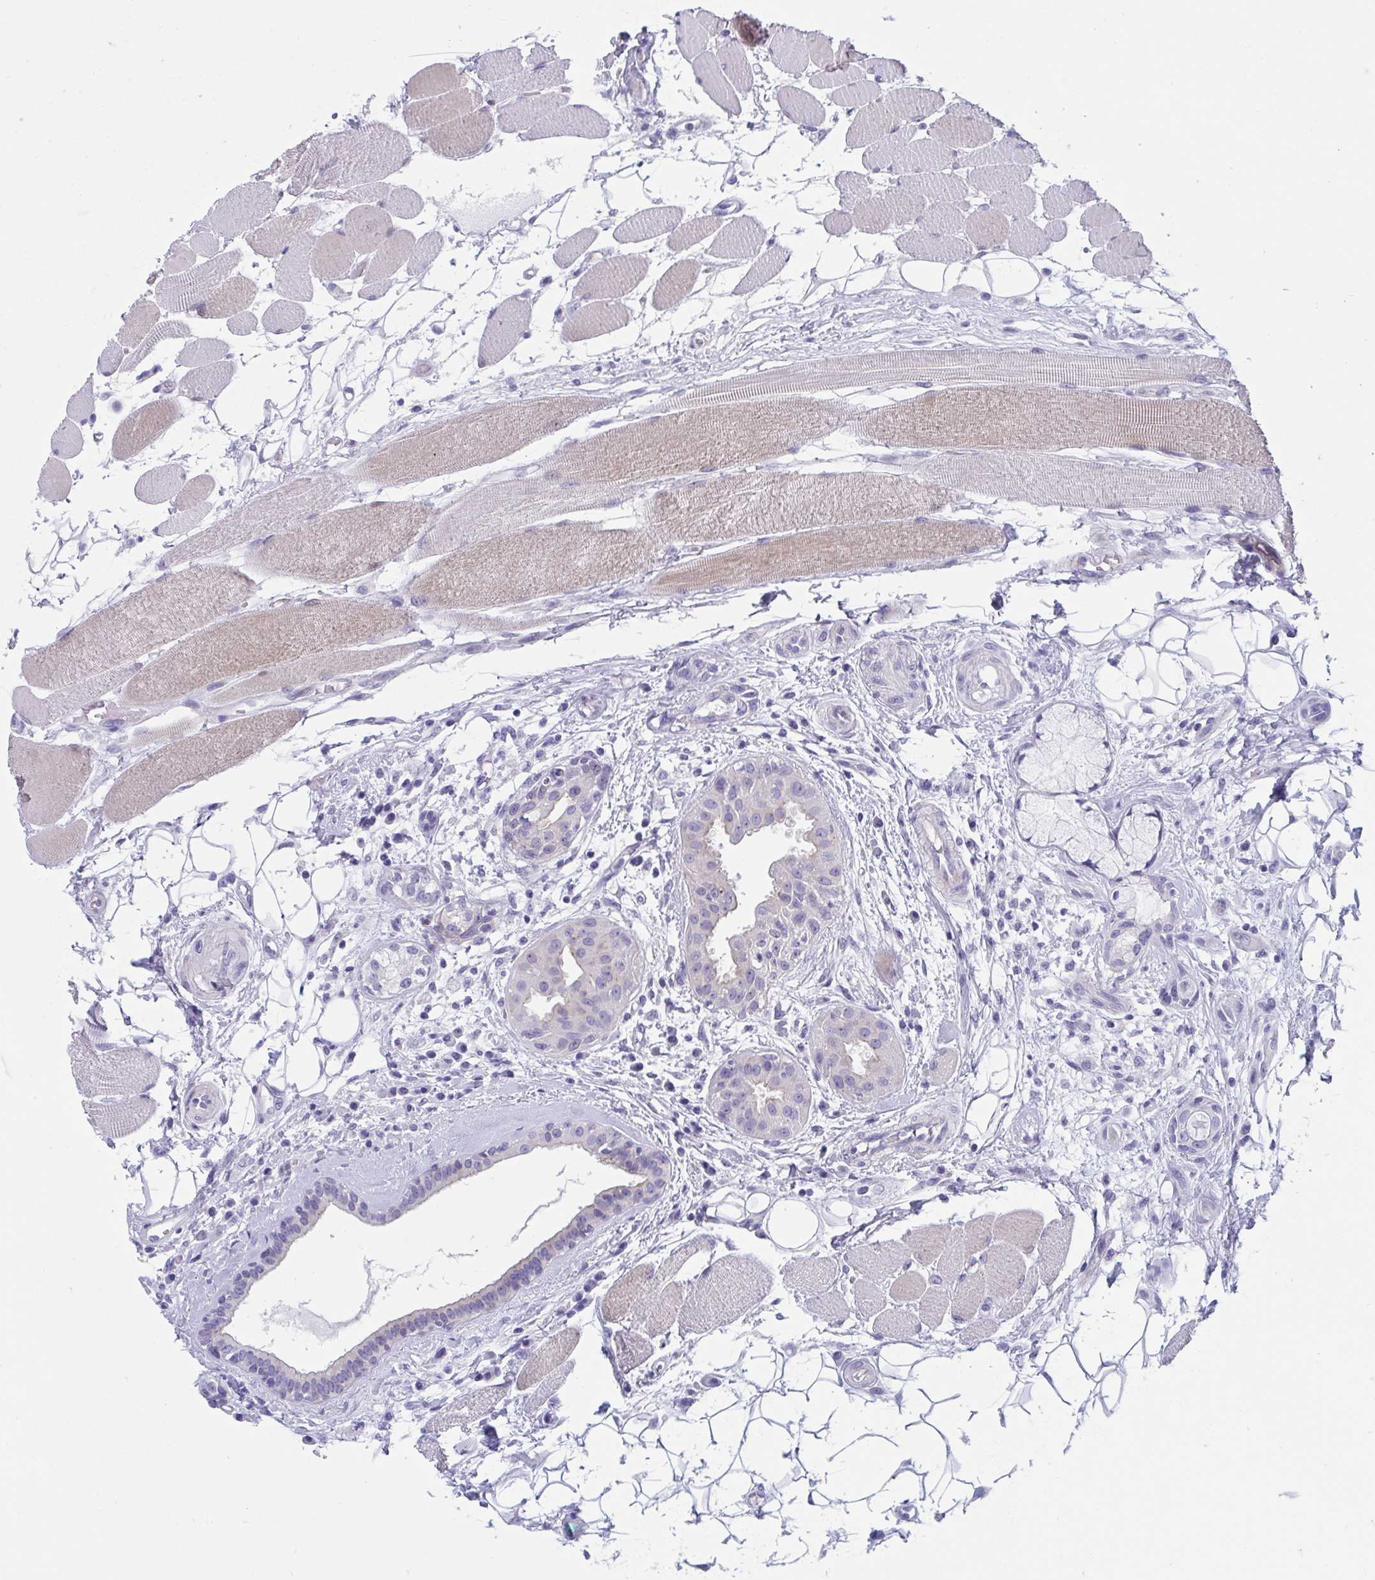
{"staining": {"intensity": "negative", "quantity": "none", "location": "none"}, "tissue": "head and neck cancer", "cell_type": "Tumor cells", "image_type": "cancer", "snomed": [{"axis": "morphology", "description": "Squamous cell carcinoma, NOS"}, {"axis": "topography", "description": "Head-Neck"}], "caption": "Tumor cells are negative for brown protein staining in squamous cell carcinoma (head and neck). (Immunohistochemistry (ihc), brightfield microscopy, high magnification).", "gene": "TTC30B", "patient": {"sex": "female", "age": 84}}